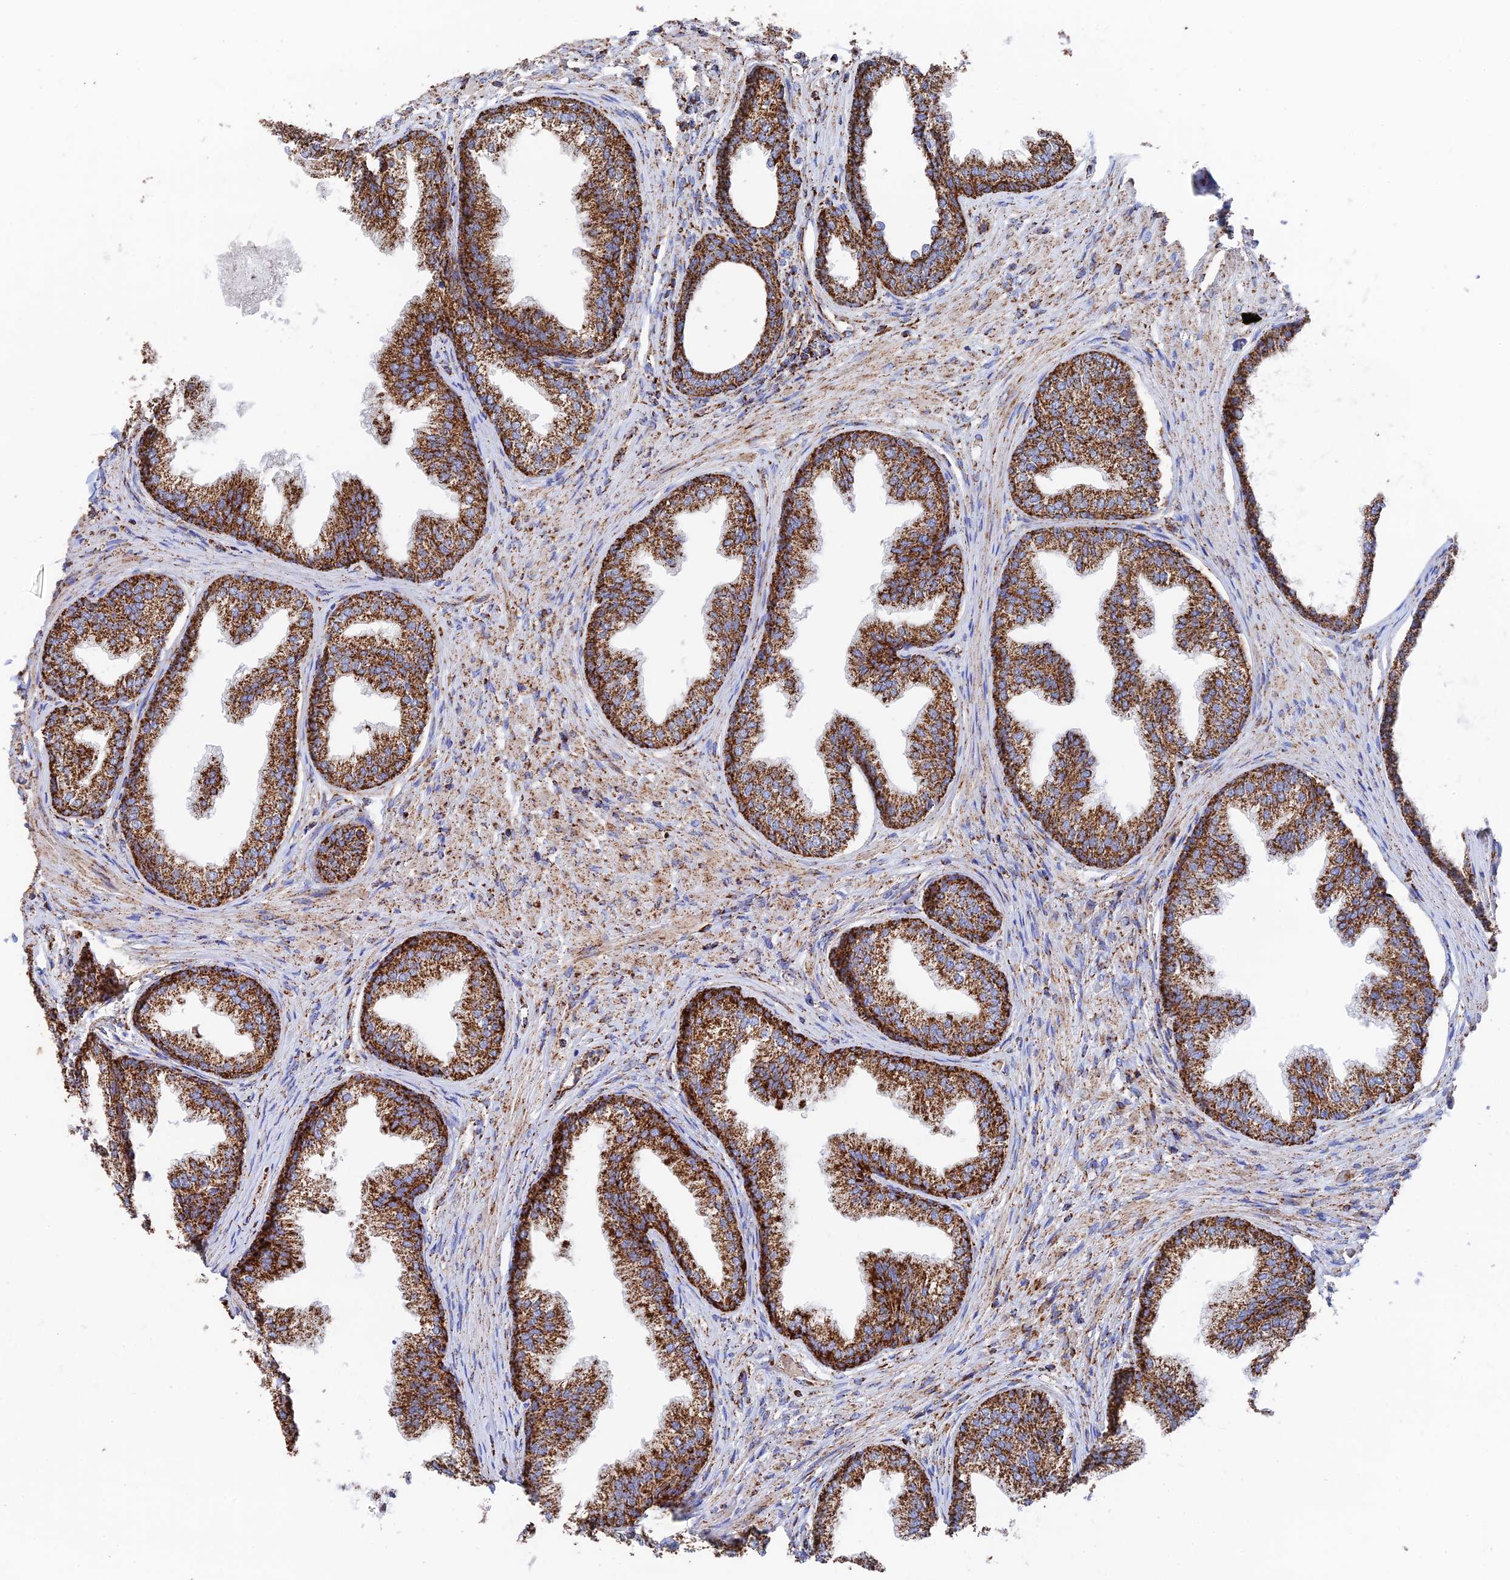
{"staining": {"intensity": "strong", "quantity": ">75%", "location": "cytoplasmic/membranous"}, "tissue": "prostate", "cell_type": "Glandular cells", "image_type": "normal", "snomed": [{"axis": "morphology", "description": "Normal tissue, NOS"}, {"axis": "topography", "description": "Prostate"}], "caption": "Benign prostate displays strong cytoplasmic/membranous expression in about >75% of glandular cells, visualized by immunohistochemistry.", "gene": "HAUS8", "patient": {"sex": "male", "age": 76}}